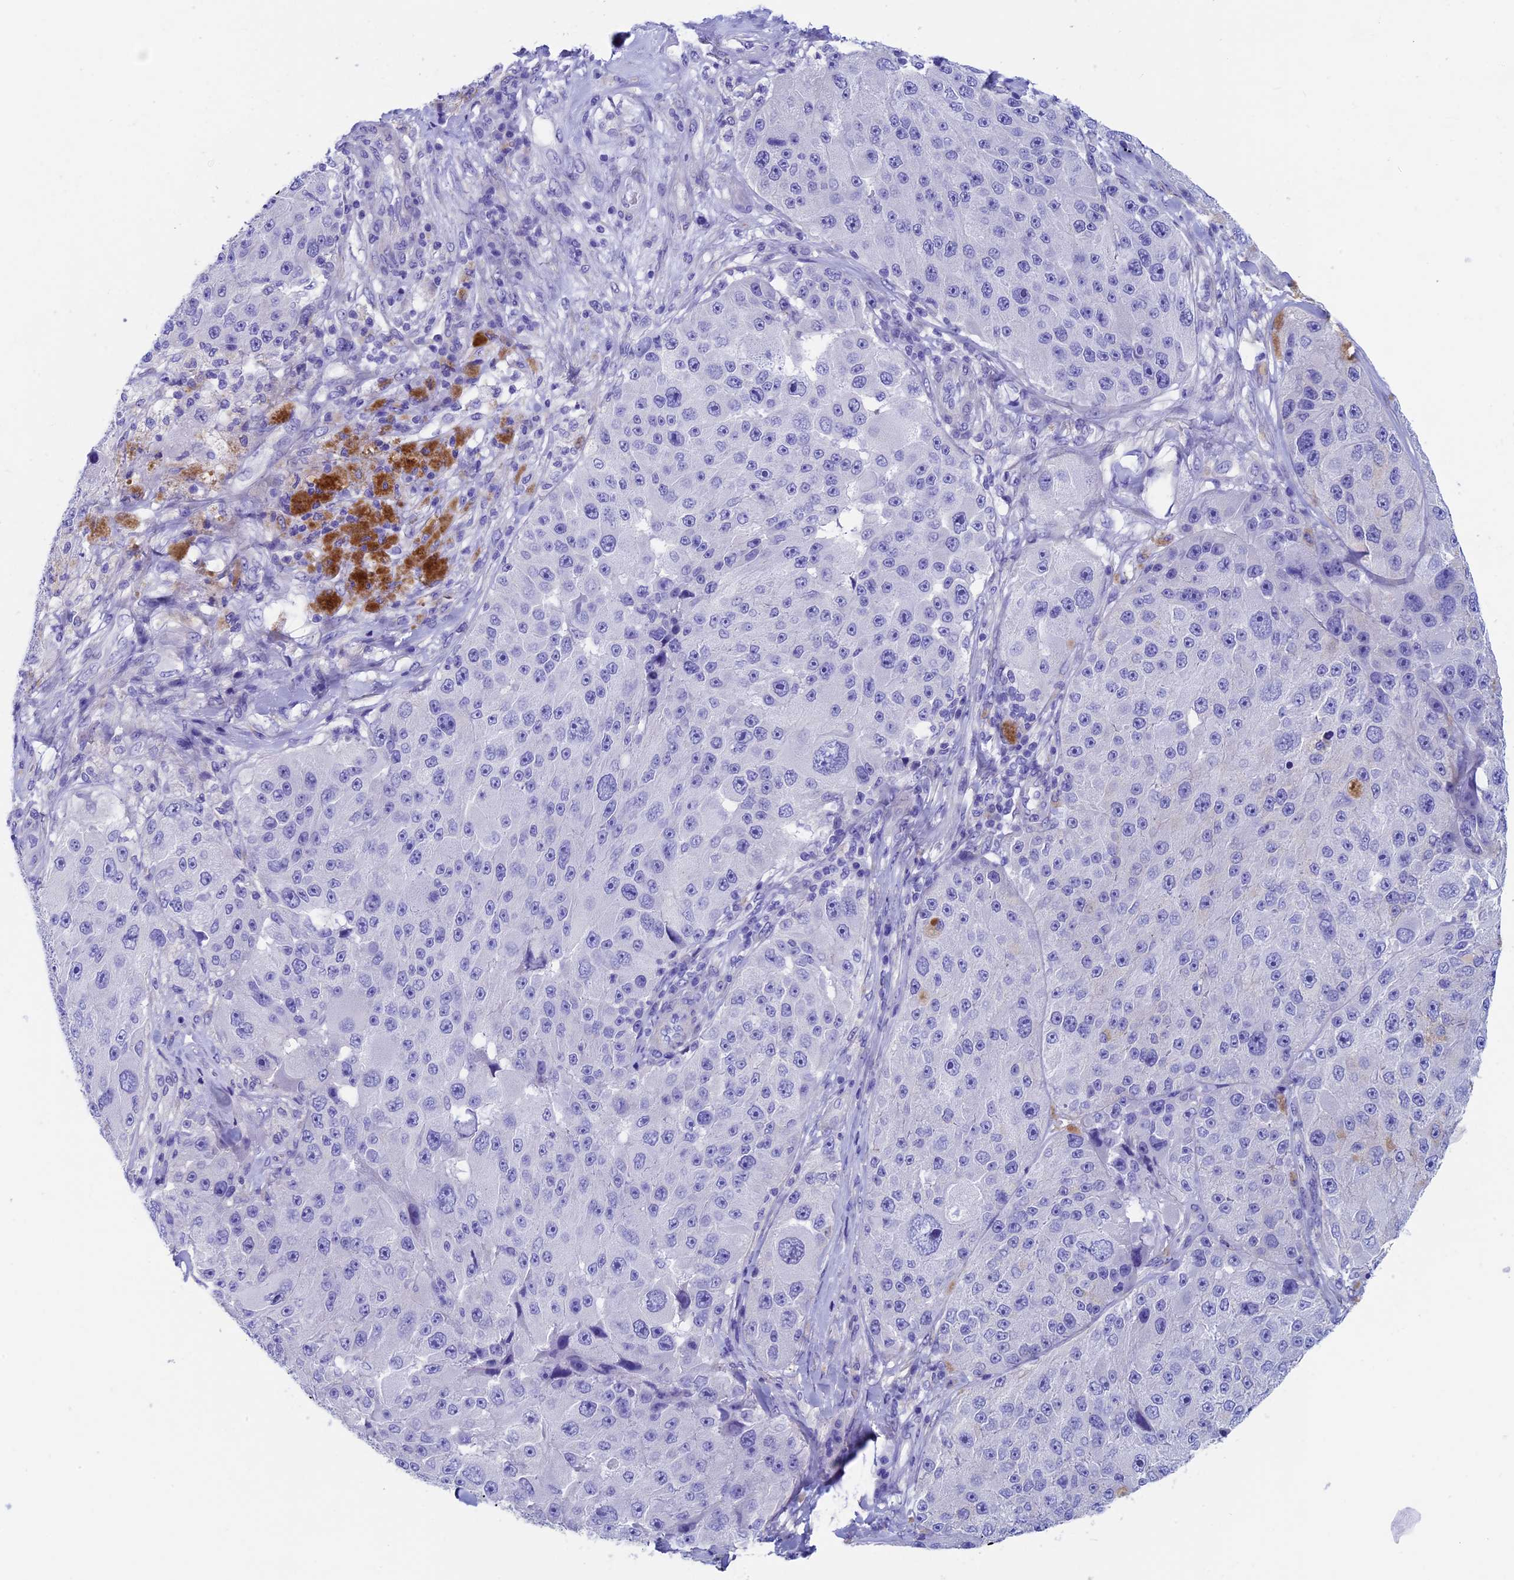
{"staining": {"intensity": "negative", "quantity": "none", "location": "none"}, "tissue": "melanoma", "cell_type": "Tumor cells", "image_type": "cancer", "snomed": [{"axis": "morphology", "description": "Malignant melanoma, Metastatic site"}, {"axis": "topography", "description": "Lymph node"}], "caption": "Tumor cells are negative for brown protein staining in melanoma.", "gene": "ADH7", "patient": {"sex": "male", "age": 62}}